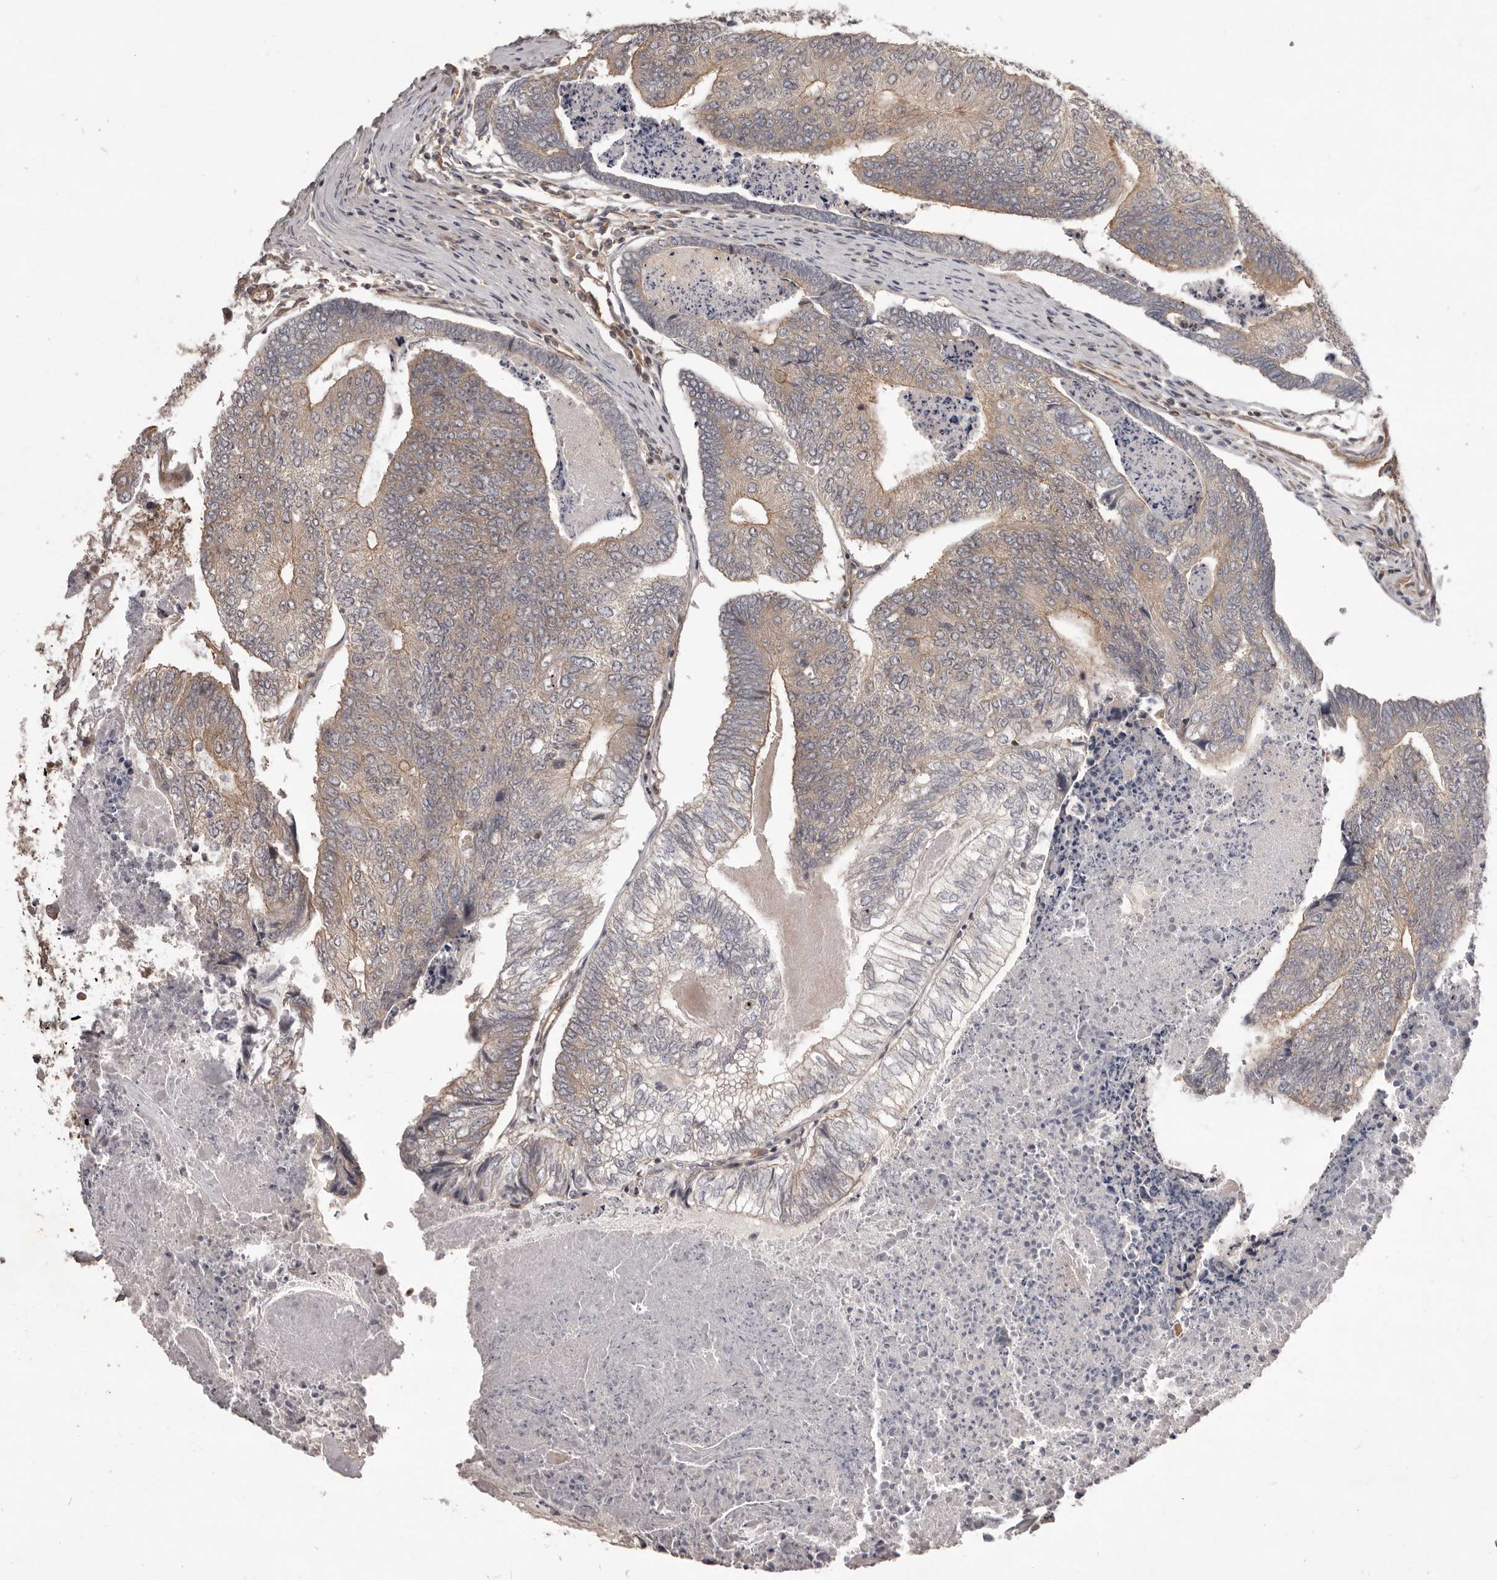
{"staining": {"intensity": "weak", "quantity": "<25%", "location": "cytoplasmic/membranous"}, "tissue": "colorectal cancer", "cell_type": "Tumor cells", "image_type": "cancer", "snomed": [{"axis": "morphology", "description": "Adenocarcinoma, NOS"}, {"axis": "topography", "description": "Colon"}], "caption": "Protein analysis of colorectal adenocarcinoma displays no significant expression in tumor cells. The staining was performed using DAB to visualize the protein expression in brown, while the nuclei were stained in blue with hematoxylin (Magnification: 20x).", "gene": "NFKBIA", "patient": {"sex": "female", "age": 67}}